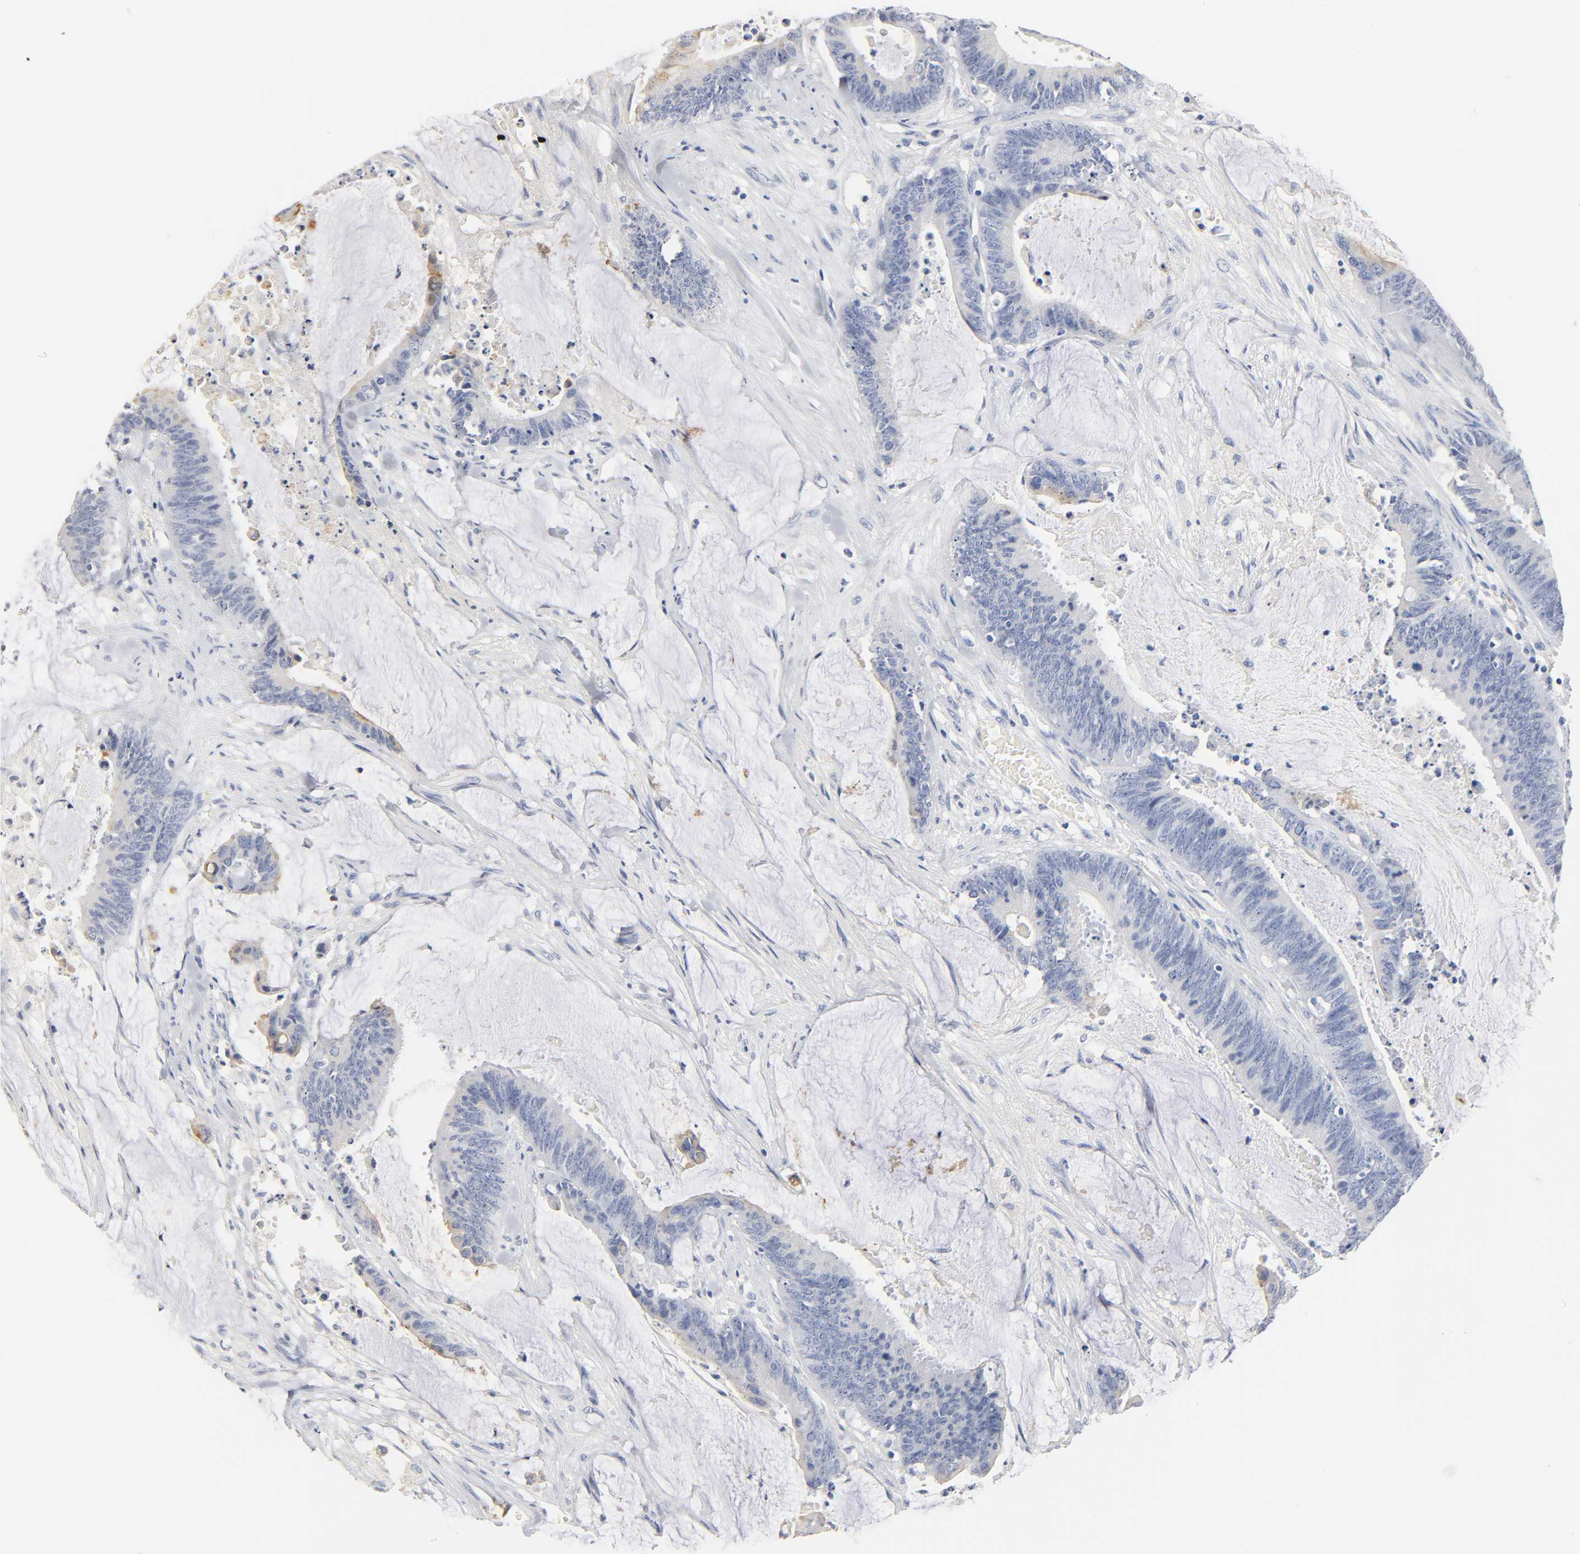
{"staining": {"intensity": "weak", "quantity": "<25%", "location": "cytoplasmic/membranous"}, "tissue": "colorectal cancer", "cell_type": "Tumor cells", "image_type": "cancer", "snomed": [{"axis": "morphology", "description": "Adenocarcinoma, NOS"}, {"axis": "topography", "description": "Rectum"}], "caption": "The immunohistochemistry (IHC) micrograph has no significant positivity in tumor cells of colorectal adenocarcinoma tissue. Nuclei are stained in blue.", "gene": "ACP3", "patient": {"sex": "female", "age": 66}}